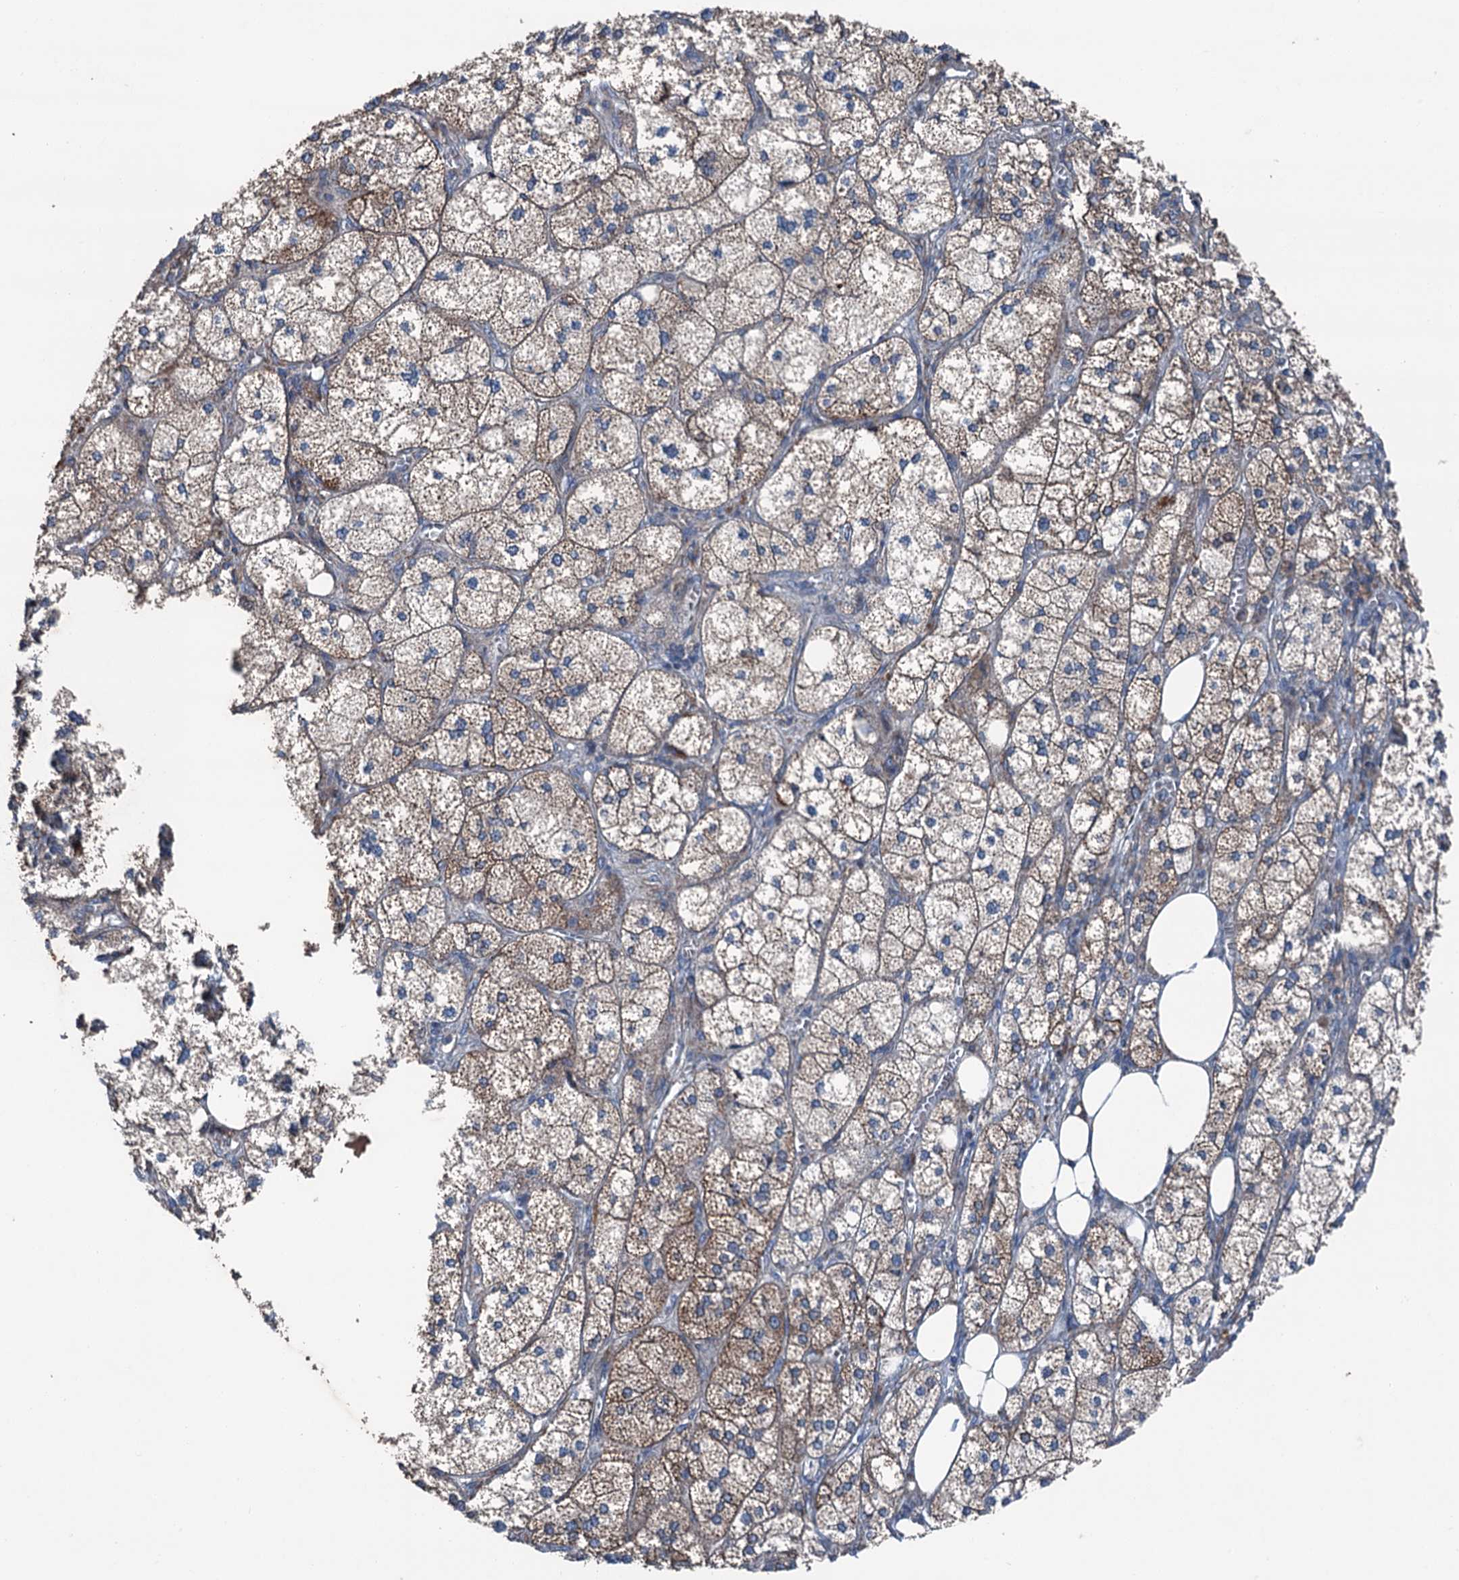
{"staining": {"intensity": "strong", "quantity": "25%-75%", "location": "cytoplasmic/membranous"}, "tissue": "adrenal gland", "cell_type": "Glandular cells", "image_type": "normal", "snomed": [{"axis": "morphology", "description": "Normal tissue, NOS"}, {"axis": "topography", "description": "Adrenal gland"}], "caption": "Protein expression analysis of normal adrenal gland shows strong cytoplasmic/membranous expression in approximately 25%-75% of glandular cells. (DAB (3,3'-diaminobenzidine) IHC, brown staining for protein, blue staining for nuclei).", "gene": "RUFY1", "patient": {"sex": "female", "age": 61}}